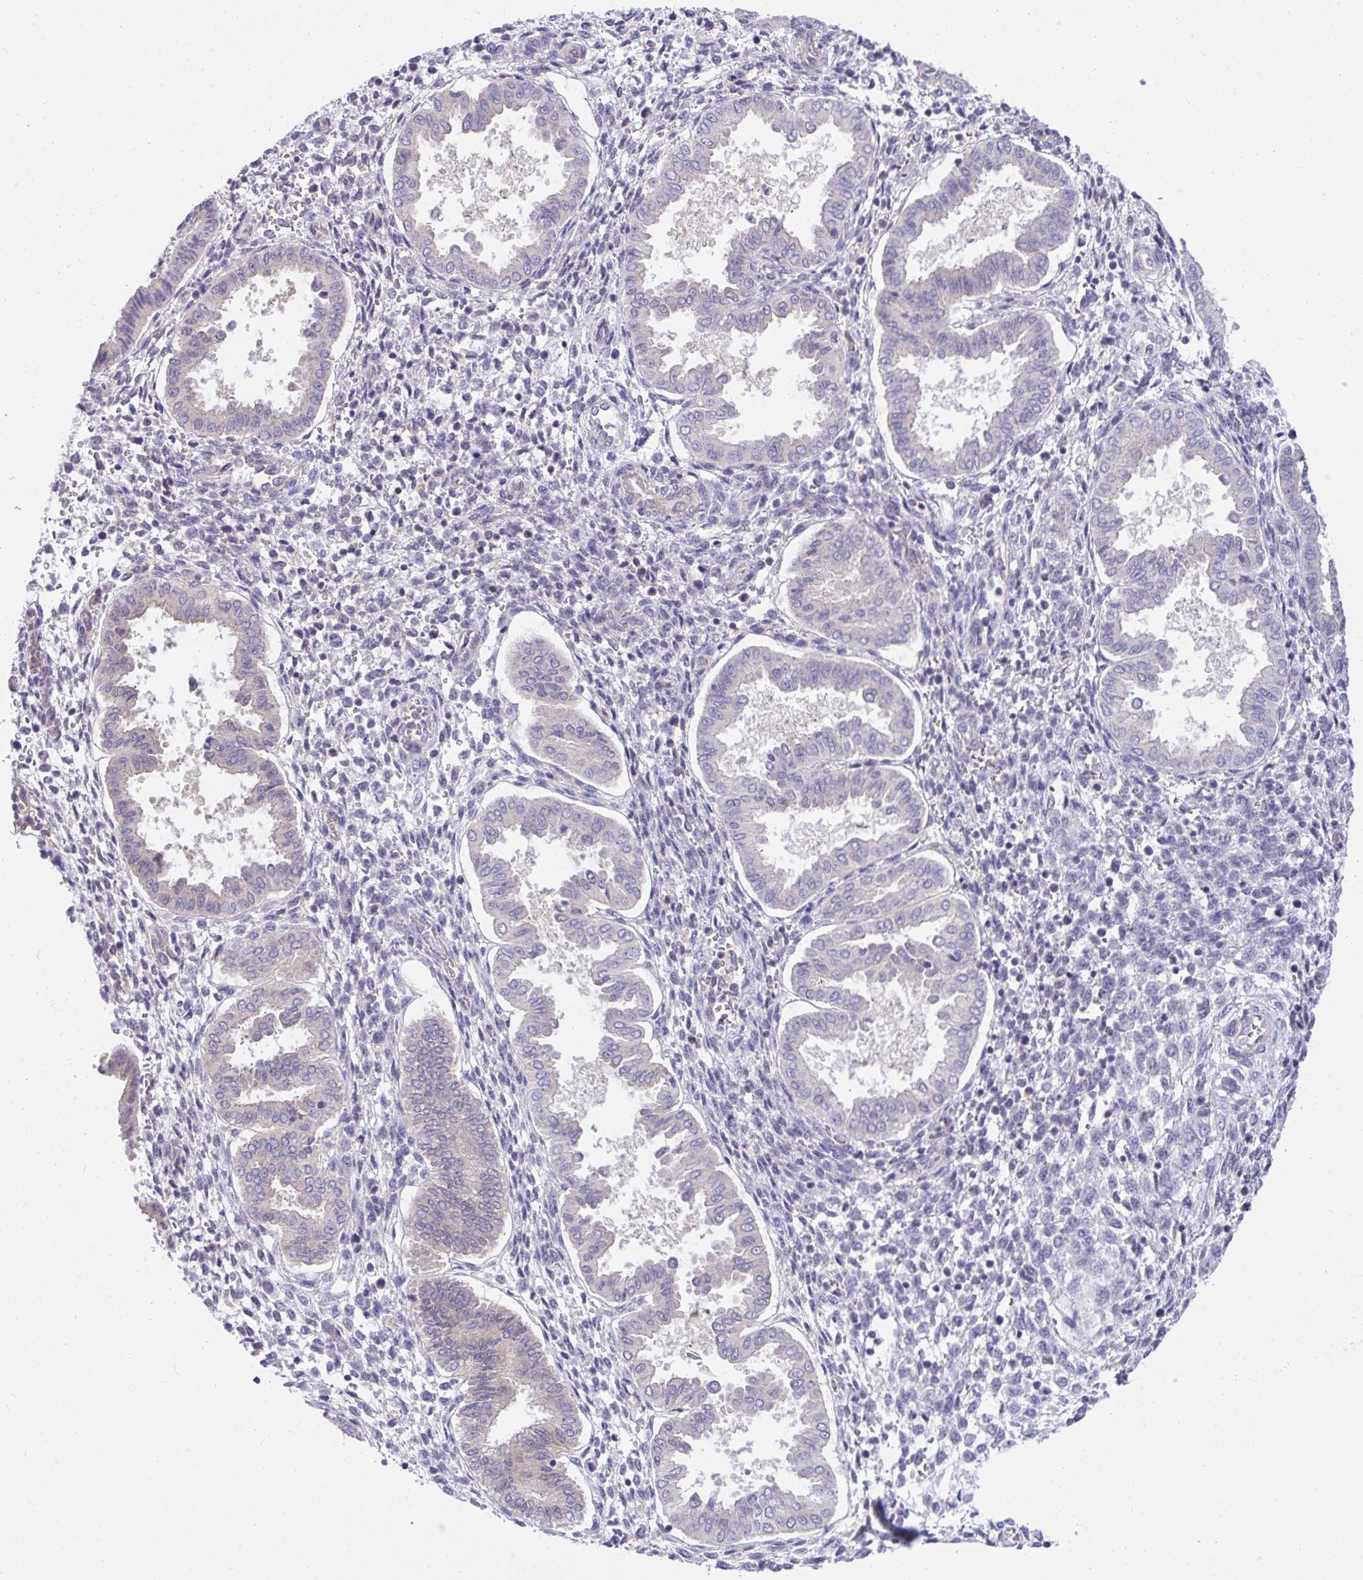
{"staining": {"intensity": "negative", "quantity": "none", "location": "none"}, "tissue": "endometrium", "cell_type": "Cells in endometrial stroma", "image_type": "normal", "snomed": [{"axis": "morphology", "description": "Normal tissue, NOS"}, {"axis": "topography", "description": "Endometrium"}], "caption": "High power microscopy photomicrograph of an IHC micrograph of normal endometrium, revealing no significant staining in cells in endometrial stroma.", "gene": "TLN2", "patient": {"sex": "female", "age": 24}}